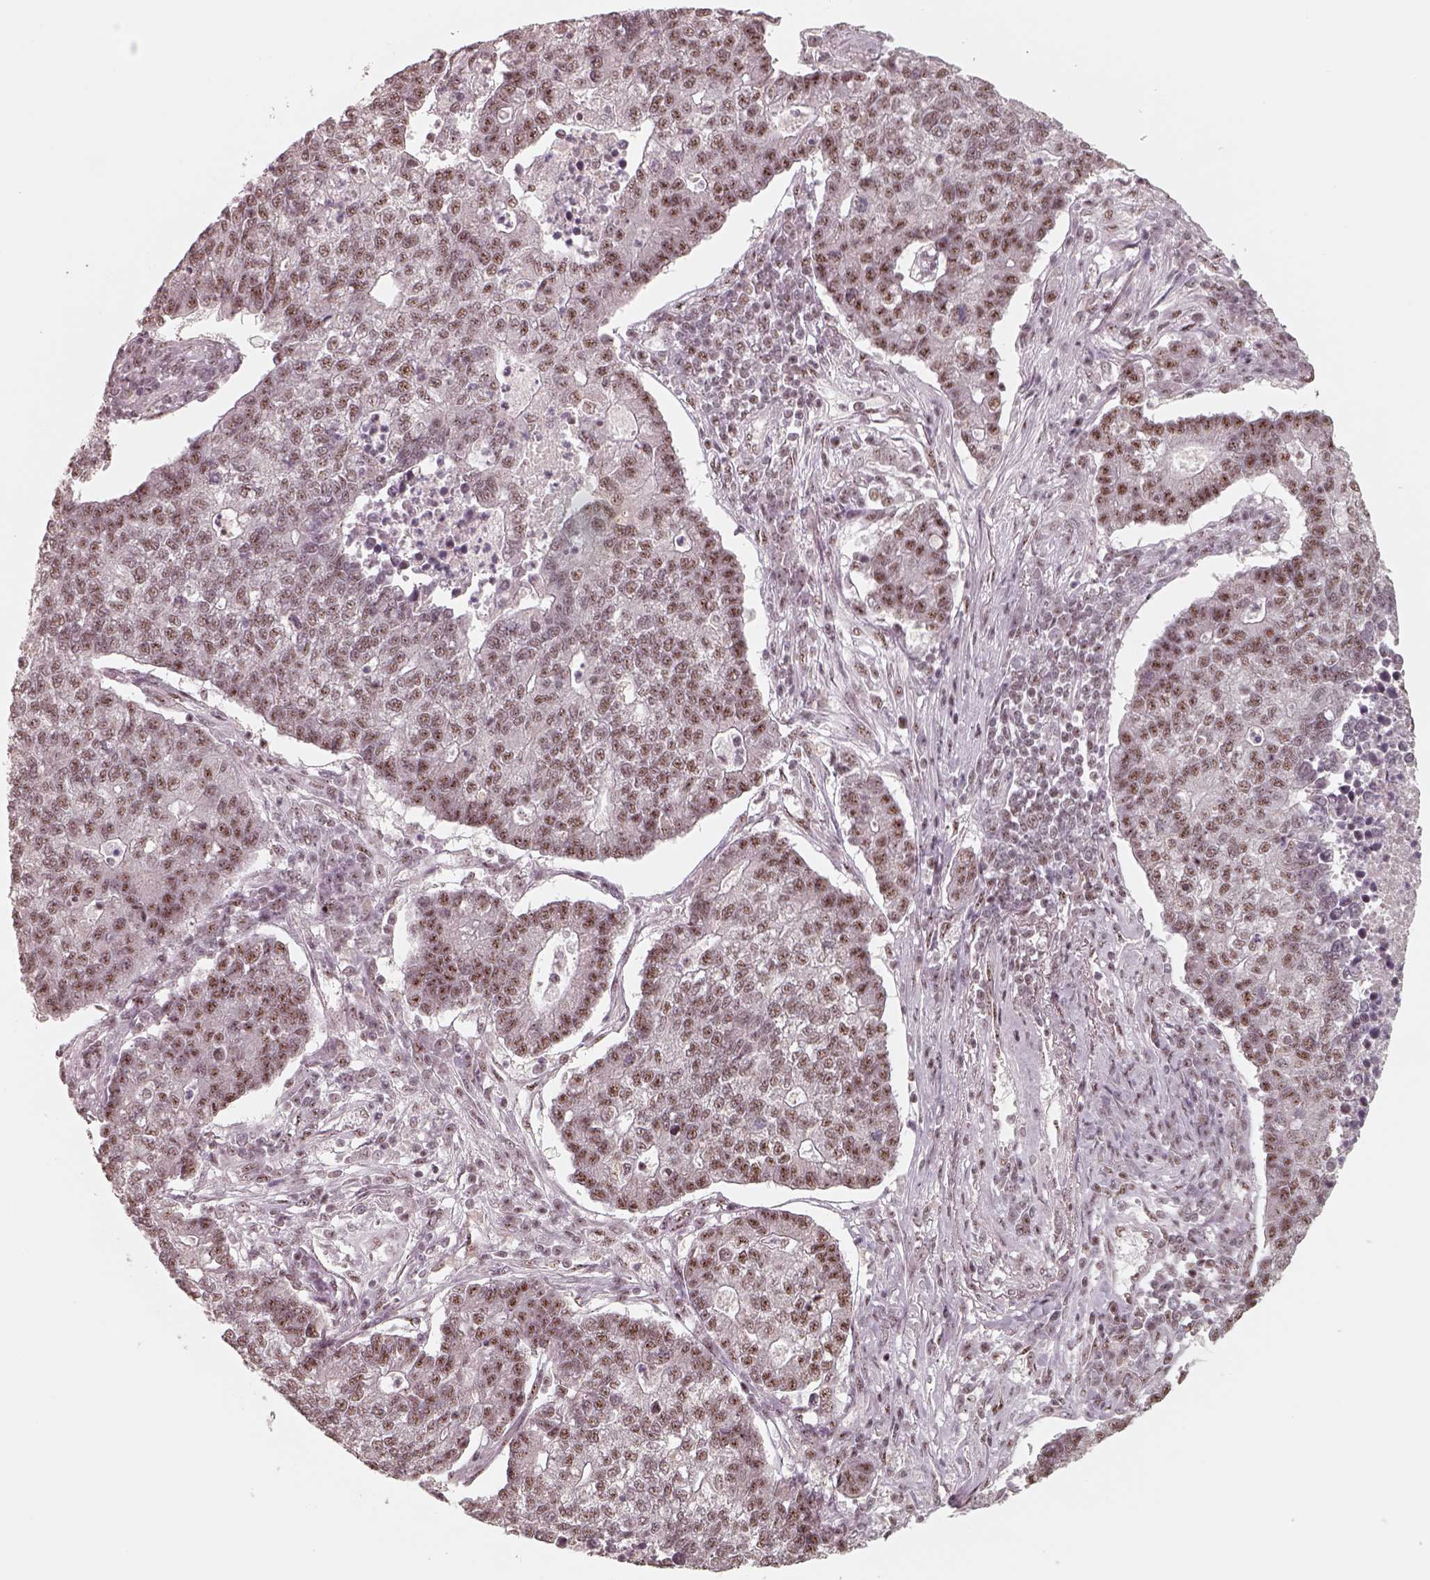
{"staining": {"intensity": "moderate", "quantity": ">75%", "location": "nuclear"}, "tissue": "lung cancer", "cell_type": "Tumor cells", "image_type": "cancer", "snomed": [{"axis": "morphology", "description": "Adenocarcinoma, NOS"}, {"axis": "topography", "description": "Lung"}], "caption": "Protein staining exhibits moderate nuclear expression in about >75% of tumor cells in adenocarcinoma (lung).", "gene": "ATXN7L3", "patient": {"sex": "male", "age": 57}}